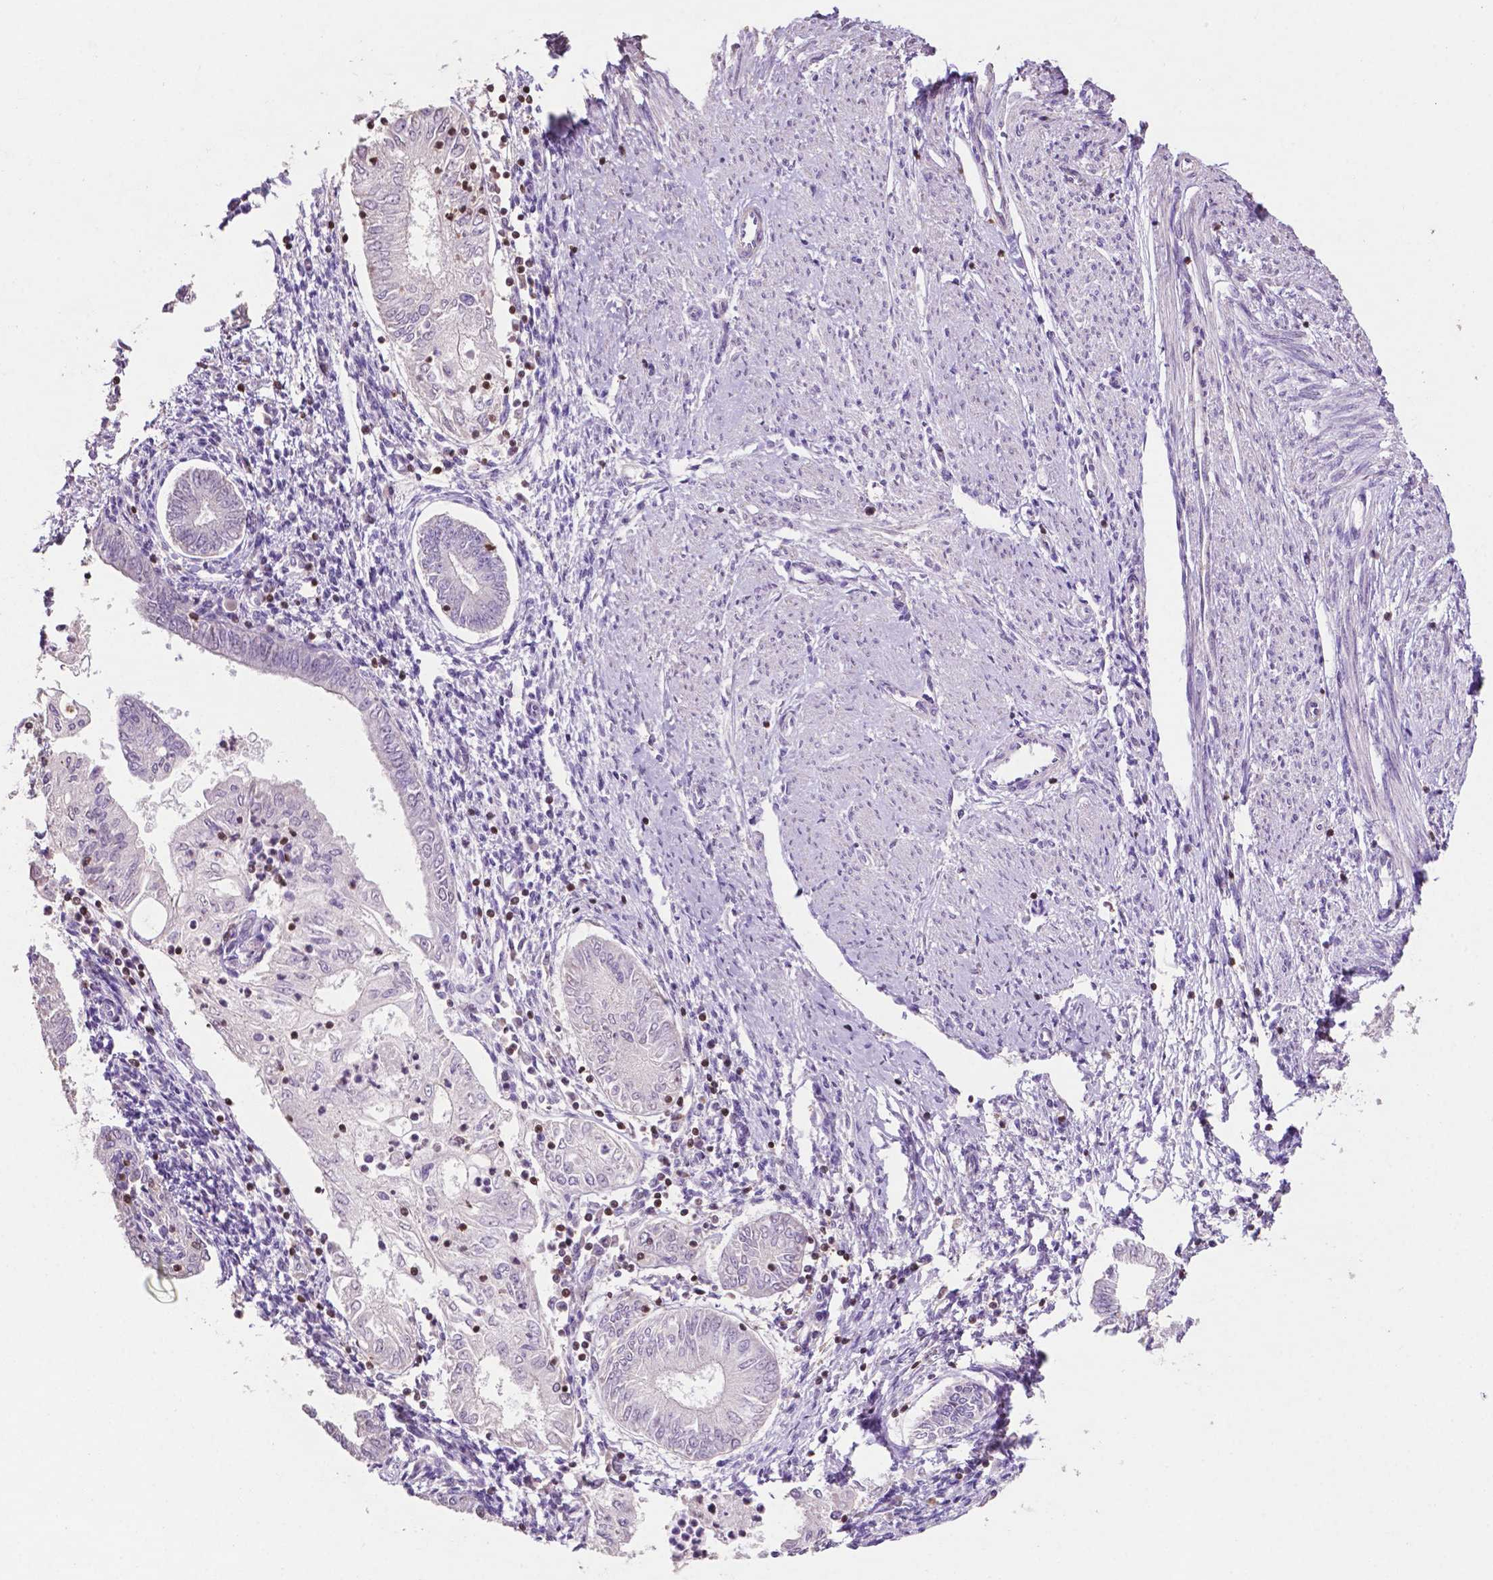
{"staining": {"intensity": "negative", "quantity": "none", "location": "none"}, "tissue": "endometrial cancer", "cell_type": "Tumor cells", "image_type": "cancer", "snomed": [{"axis": "morphology", "description": "Adenocarcinoma, NOS"}, {"axis": "topography", "description": "Endometrium"}], "caption": "The histopathology image displays no significant positivity in tumor cells of adenocarcinoma (endometrial).", "gene": "TBC1D10C", "patient": {"sex": "female", "age": 68}}